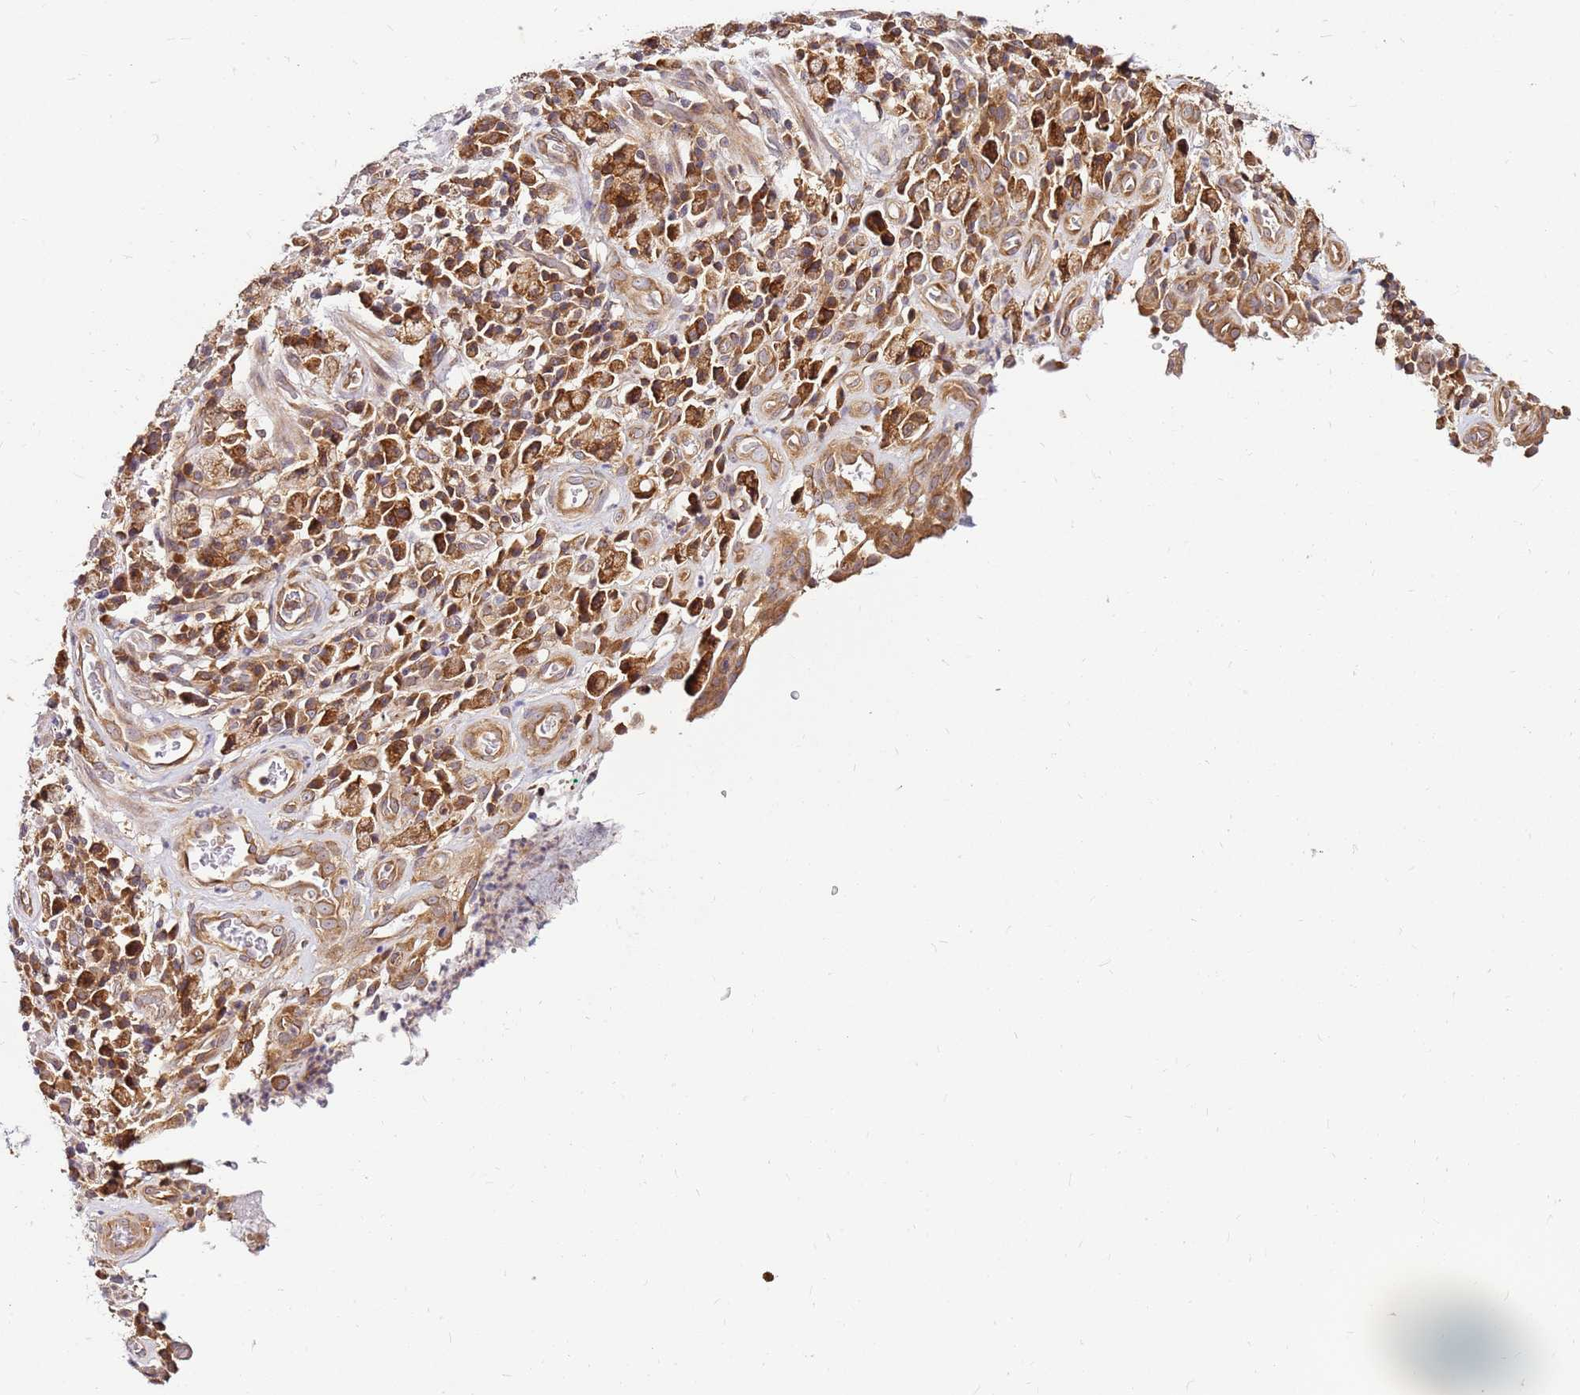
{"staining": {"intensity": "moderate", "quantity": ">75%", "location": "cytoplasmic/membranous"}, "tissue": "stomach cancer", "cell_type": "Tumor cells", "image_type": "cancer", "snomed": [{"axis": "morphology", "description": "Adenocarcinoma, NOS"}, {"axis": "topography", "description": "Stomach"}], "caption": "Protein staining of stomach cancer tissue demonstrates moderate cytoplasmic/membranous staining in approximately >75% of tumor cells. Nuclei are stained in blue.", "gene": "PIH1D1", "patient": {"sex": "male", "age": 77}}